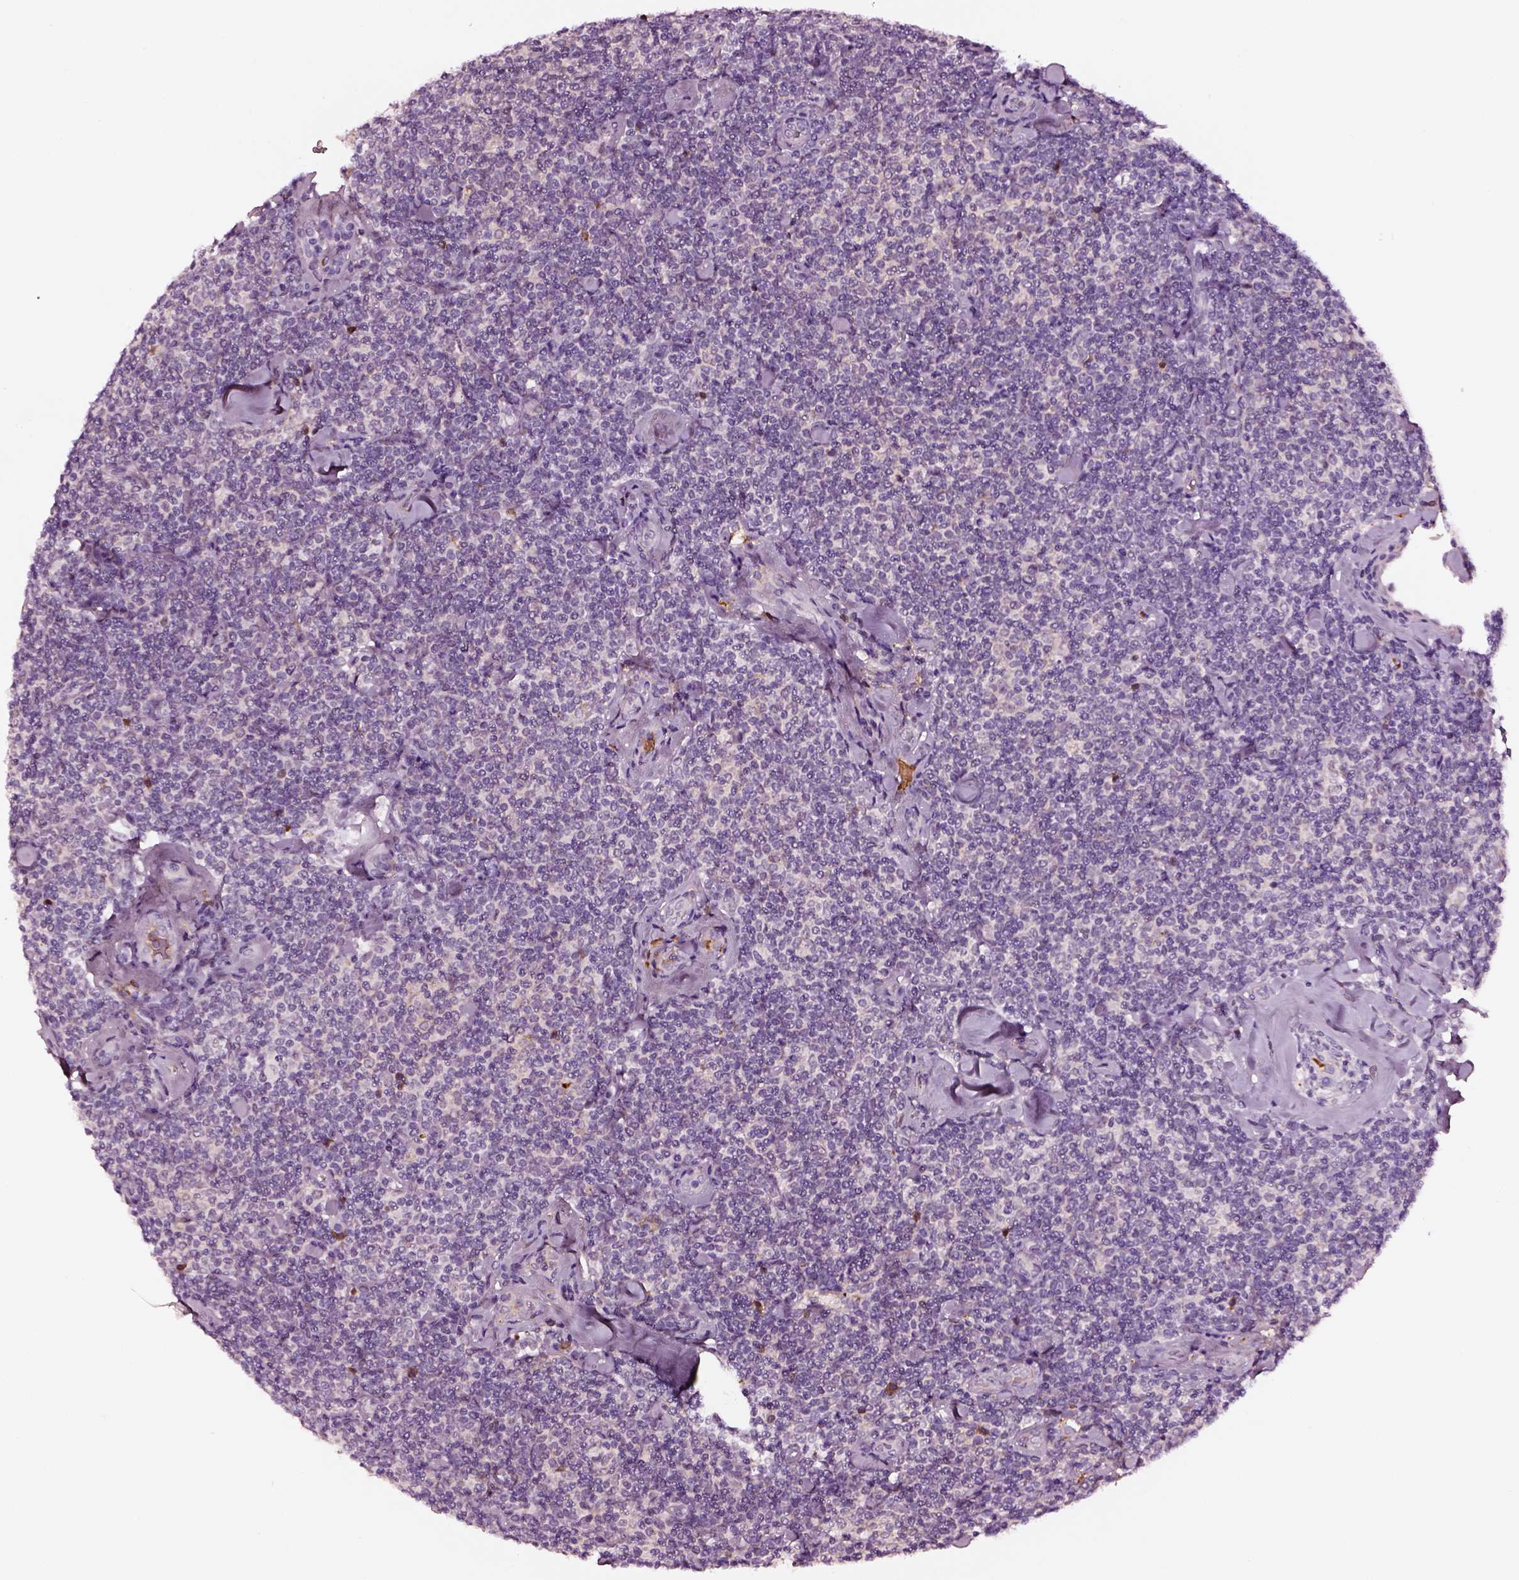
{"staining": {"intensity": "negative", "quantity": "none", "location": "none"}, "tissue": "lymphoma", "cell_type": "Tumor cells", "image_type": "cancer", "snomed": [{"axis": "morphology", "description": "Malignant lymphoma, non-Hodgkin's type, Low grade"}, {"axis": "topography", "description": "Lymph node"}], "caption": "This is an immunohistochemistry photomicrograph of human lymphoma. There is no positivity in tumor cells.", "gene": "TF", "patient": {"sex": "female", "age": 56}}